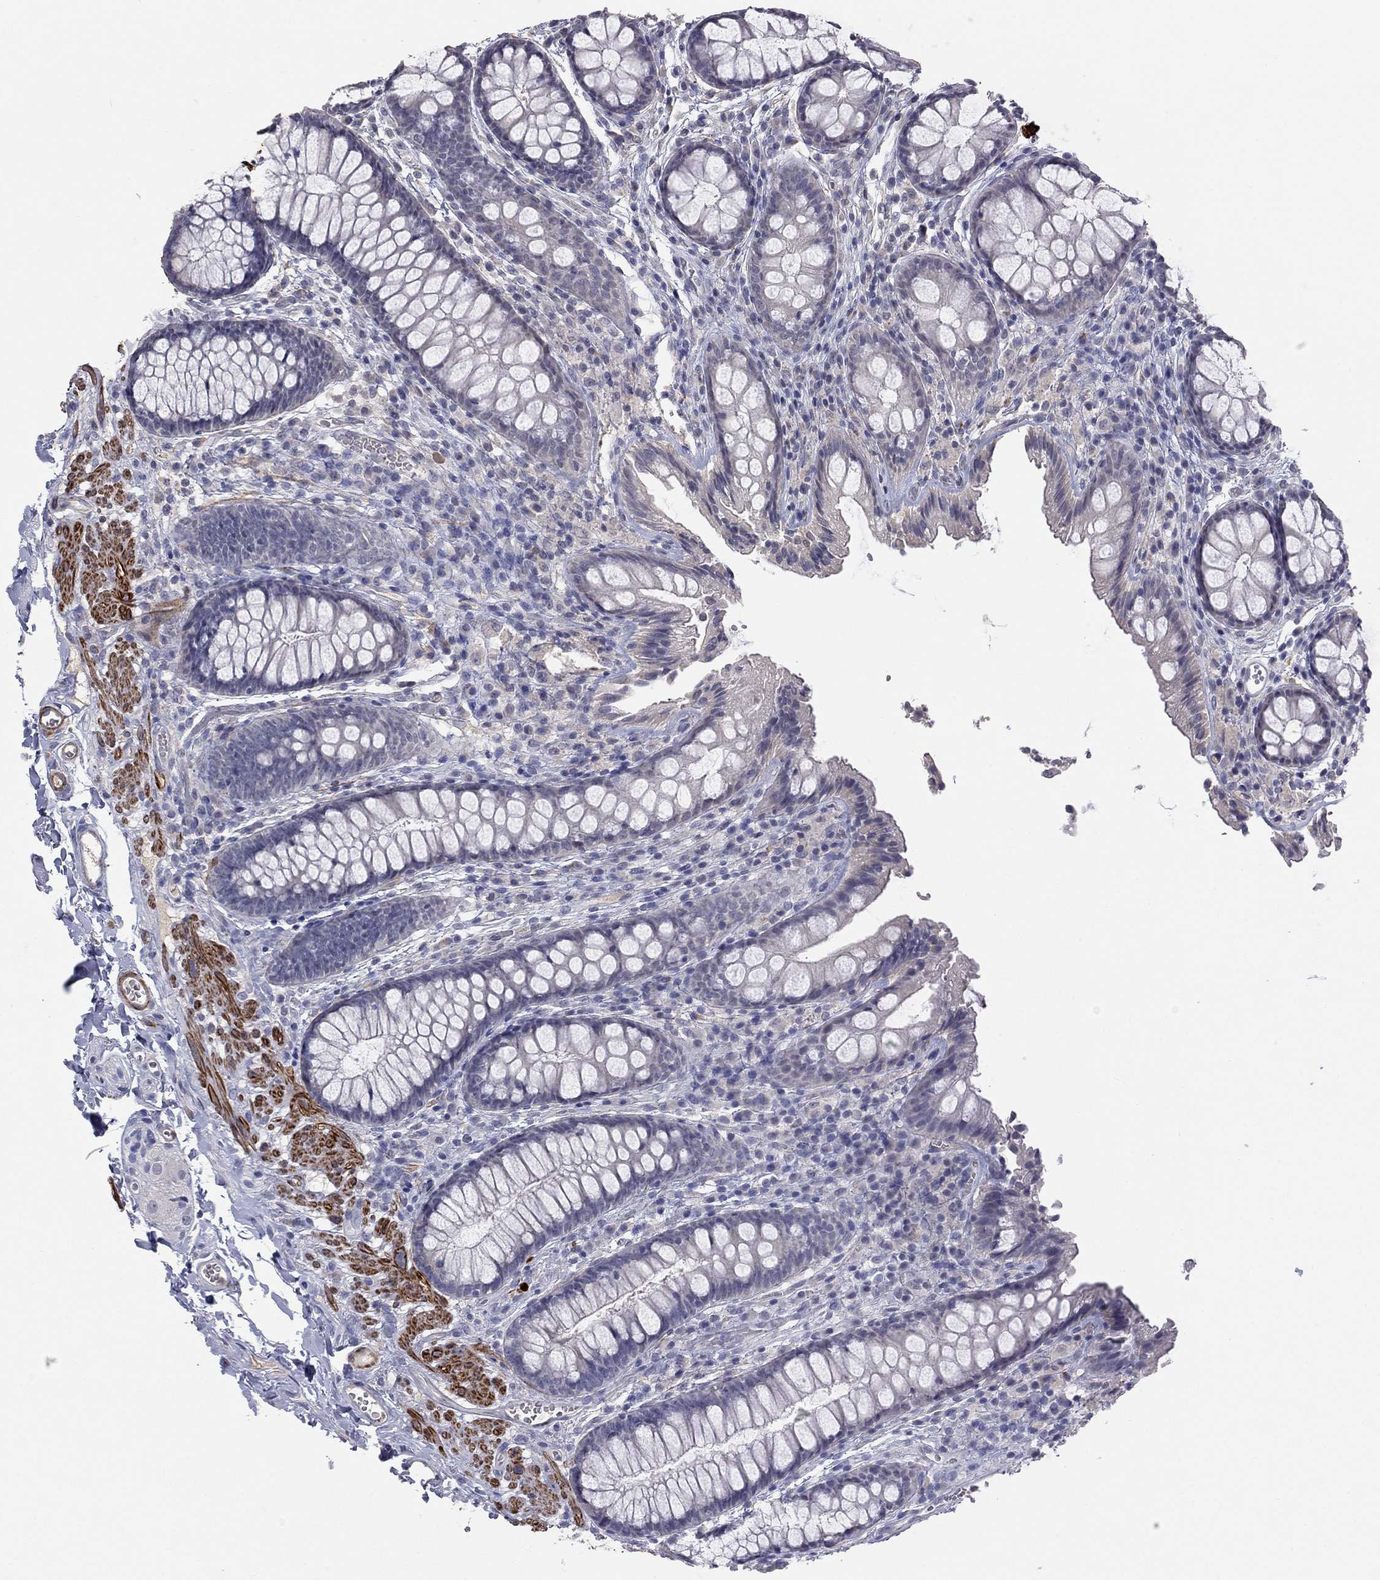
{"staining": {"intensity": "negative", "quantity": "none", "location": "none"}, "tissue": "colon", "cell_type": "Endothelial cells", "image_type": "normal", "snomed": [{"axis": "morphology", "description": "Normal tissue, NOS"}, {"axis": "topography", "description": "Colon"}], "caption": "DAB (3,3'-diaminobenzidine) immunohistochemical staining of benign colon shows no significant expression in endothelial cells. (IHC, brightfield microscopy, high magnification).", "gene": "IP6K3", "patient": {"sex": "female", "age": 86}}